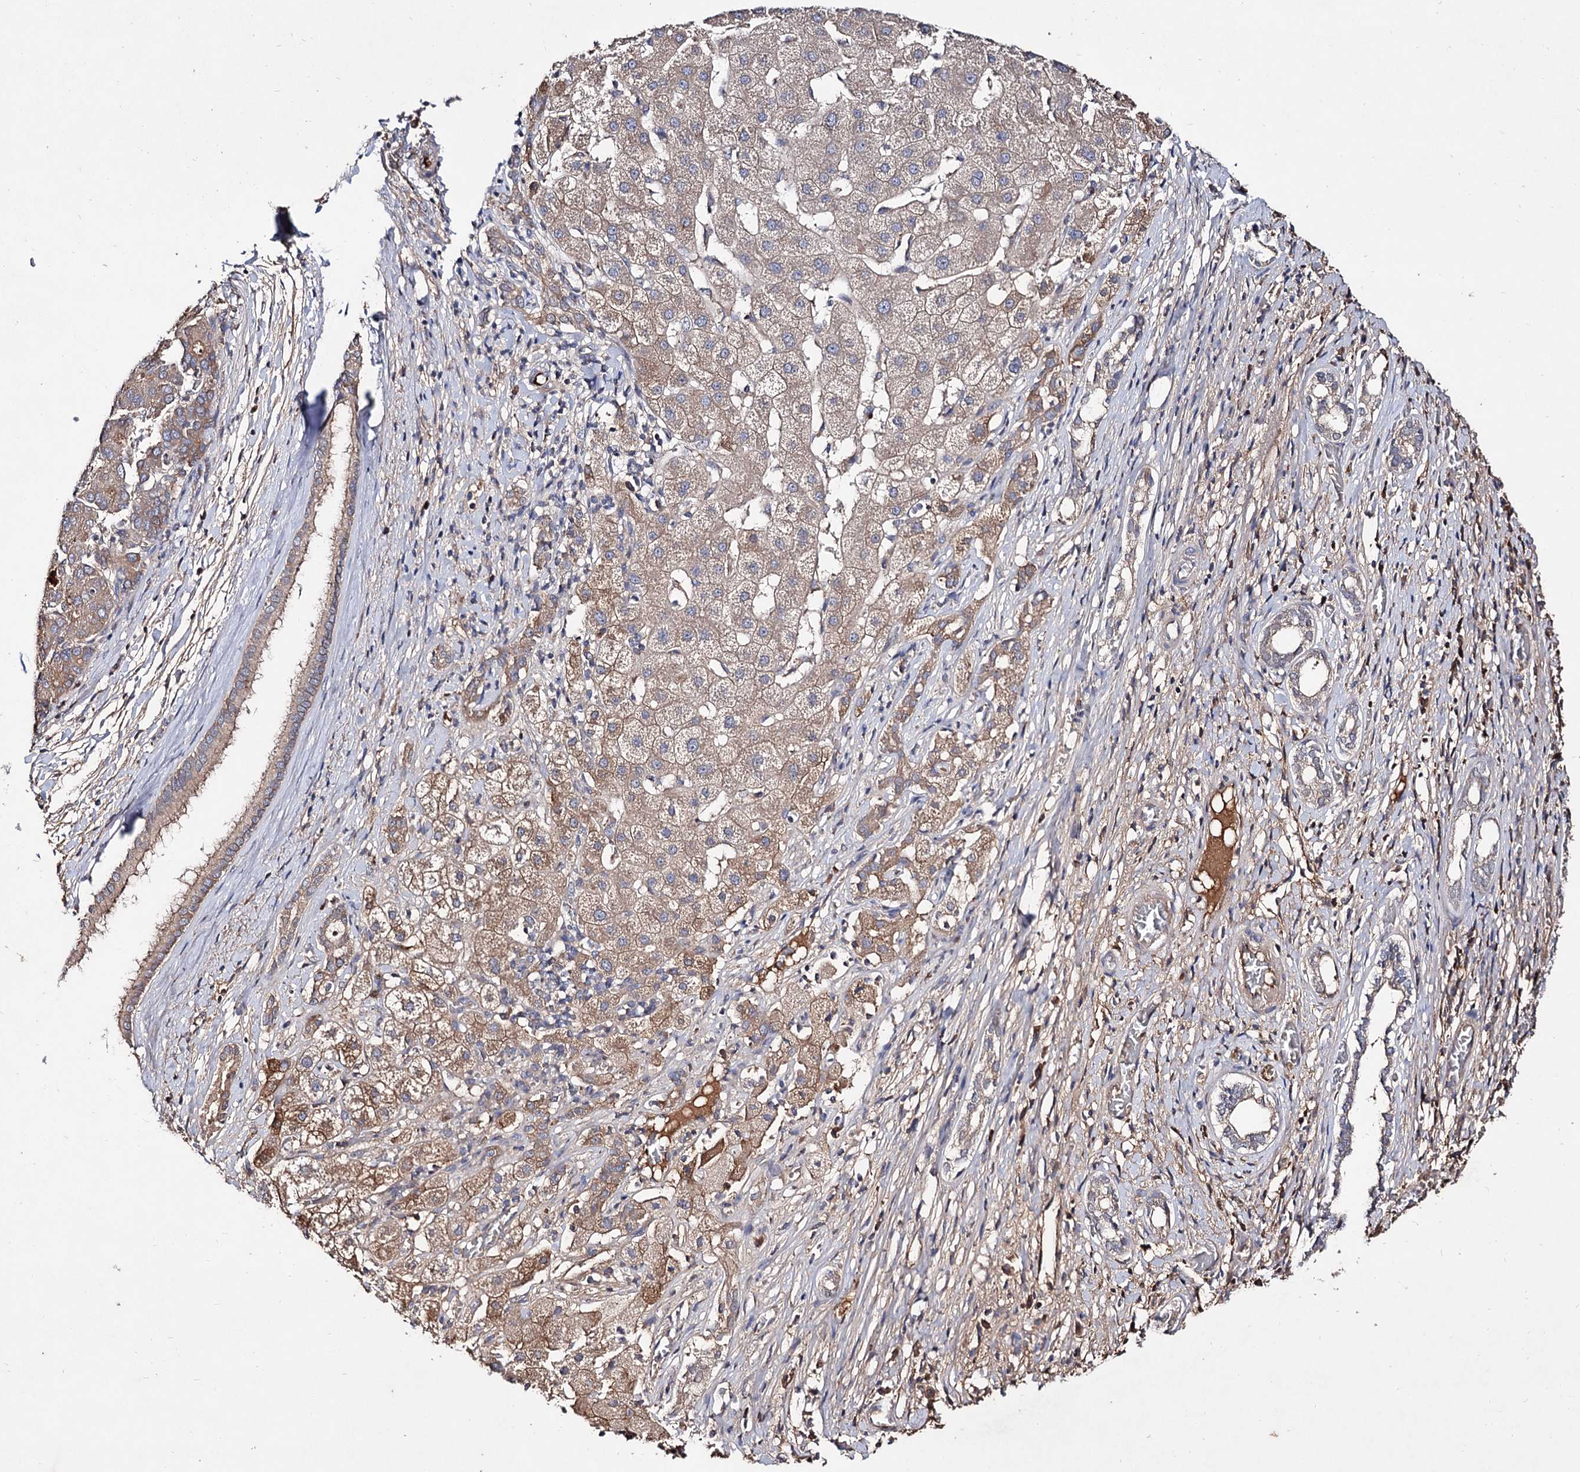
{"staining": {"intensity": "weak", "quantity": ">75%", "location": "cytoplasmic/membranous"}, "tissue": "liver cancer", "cell_type": "Tumor cells", "image_type": "cancer", "snomed": [{"axis": "morphology", "description": "Carcinoma, Hepatocellular, NOS"}, {"axis": "topography", "description": "Liver"}], "caption": "Immunohistochemical staining of liver cancer (hepatocellular carcinoma) displays low levels of weak cytoplasmic/membranous positivity in approximately >75% of tumor cells.", "gene": "ARFIP2", "patient": {"sex": "male", "age": 65}}